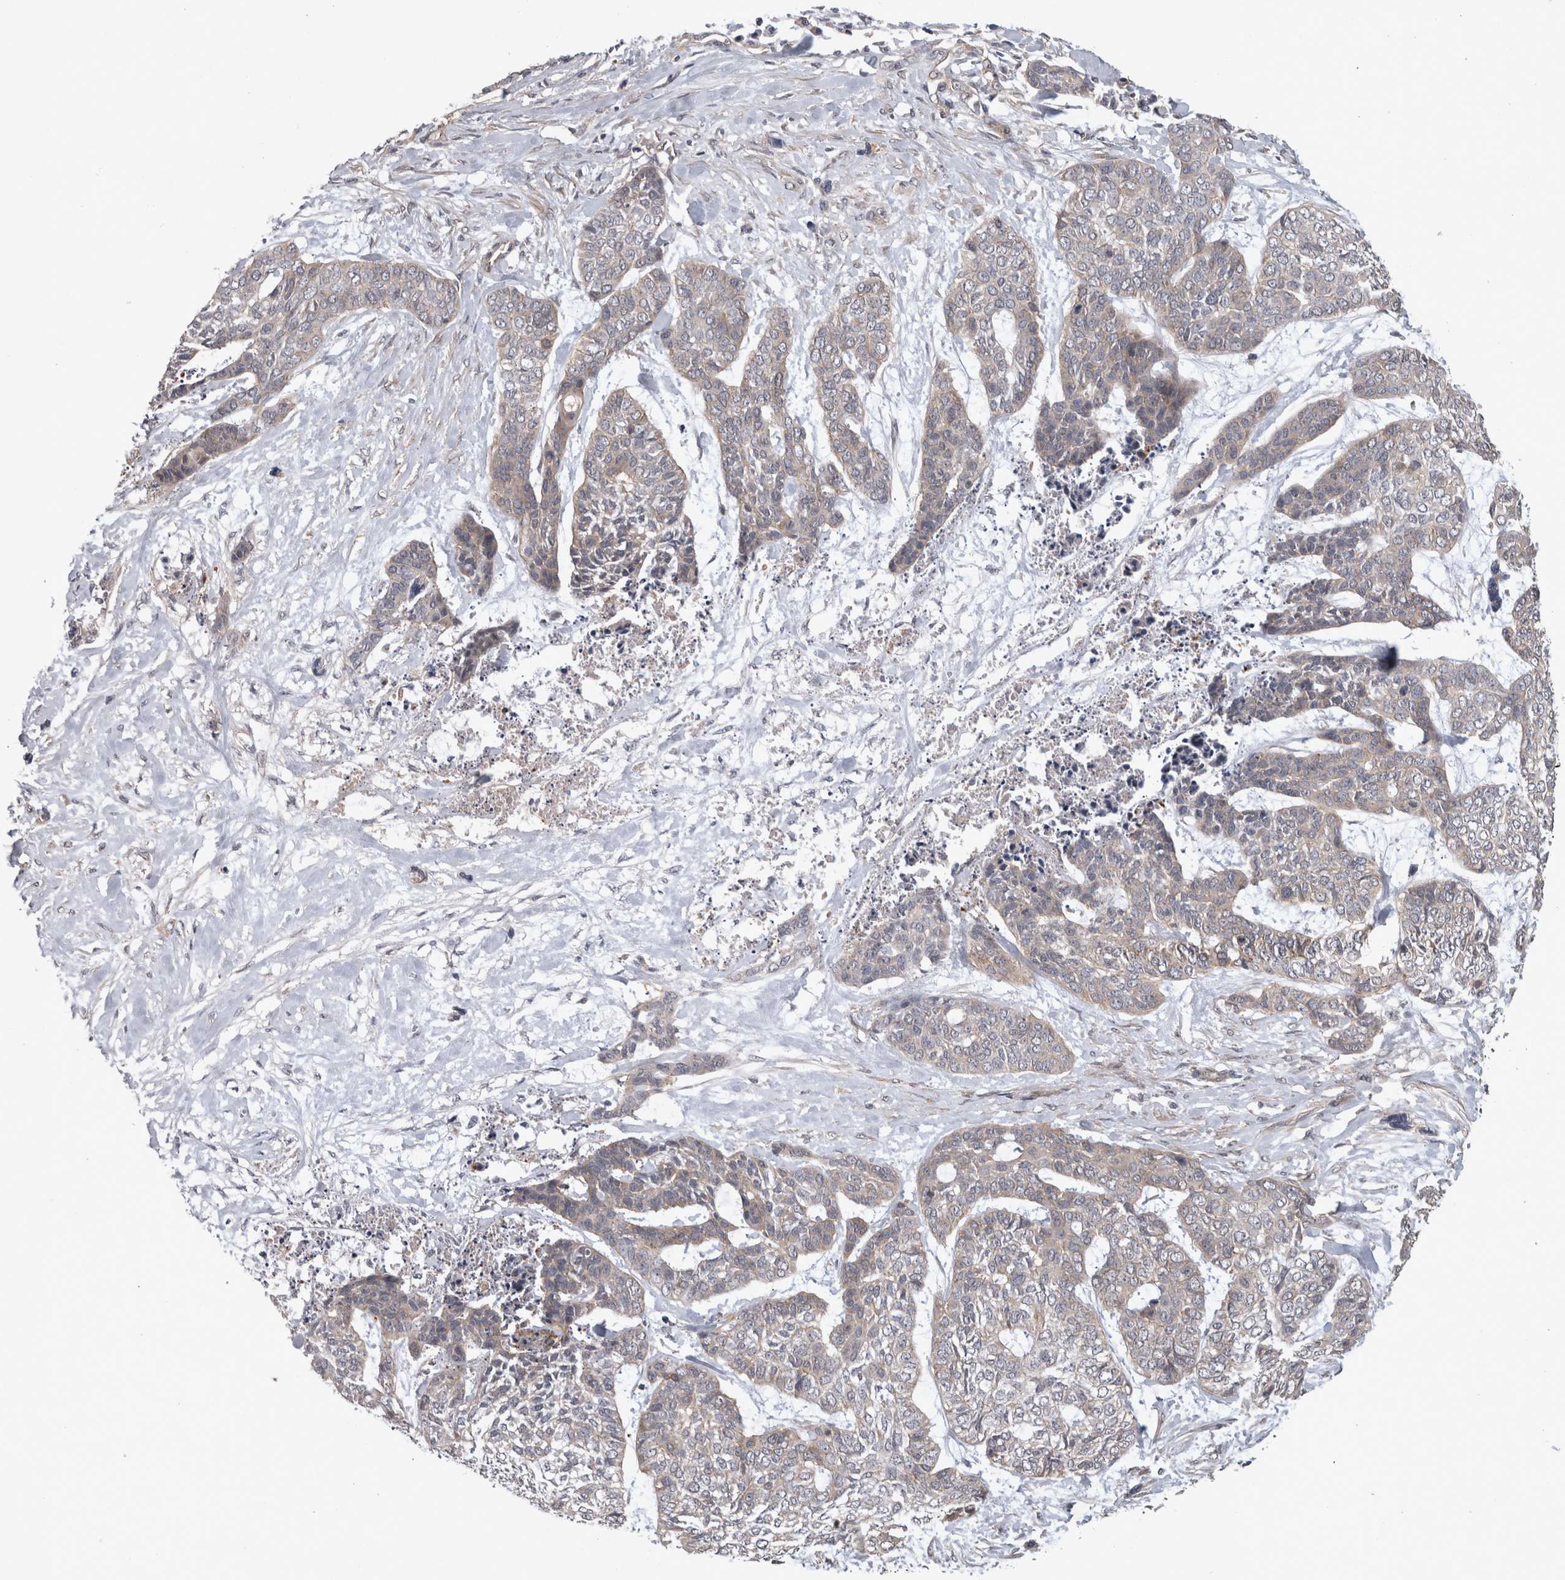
{"staining": {"intensity": "weak", "quantity": "25%-75%", "location": "cytoplasmic/membranous"}, "tissue": "skin cancer", "cell_type": "Tumor cells", "image_type": "cancer", "snomed": [{"axis": "morphology", "description": "Basal cell carcinoma"}, {"axis": "topography", "description": "Skin"}], "caption": "Basal cell carcinoma (skin) stained with a brown dye shows weak cytoplasmic/membranous positive staining in approximately 25%-75% of tumor cells.", "gene": "SPATA48", "patient": {"sex": "female", "age": 64}}